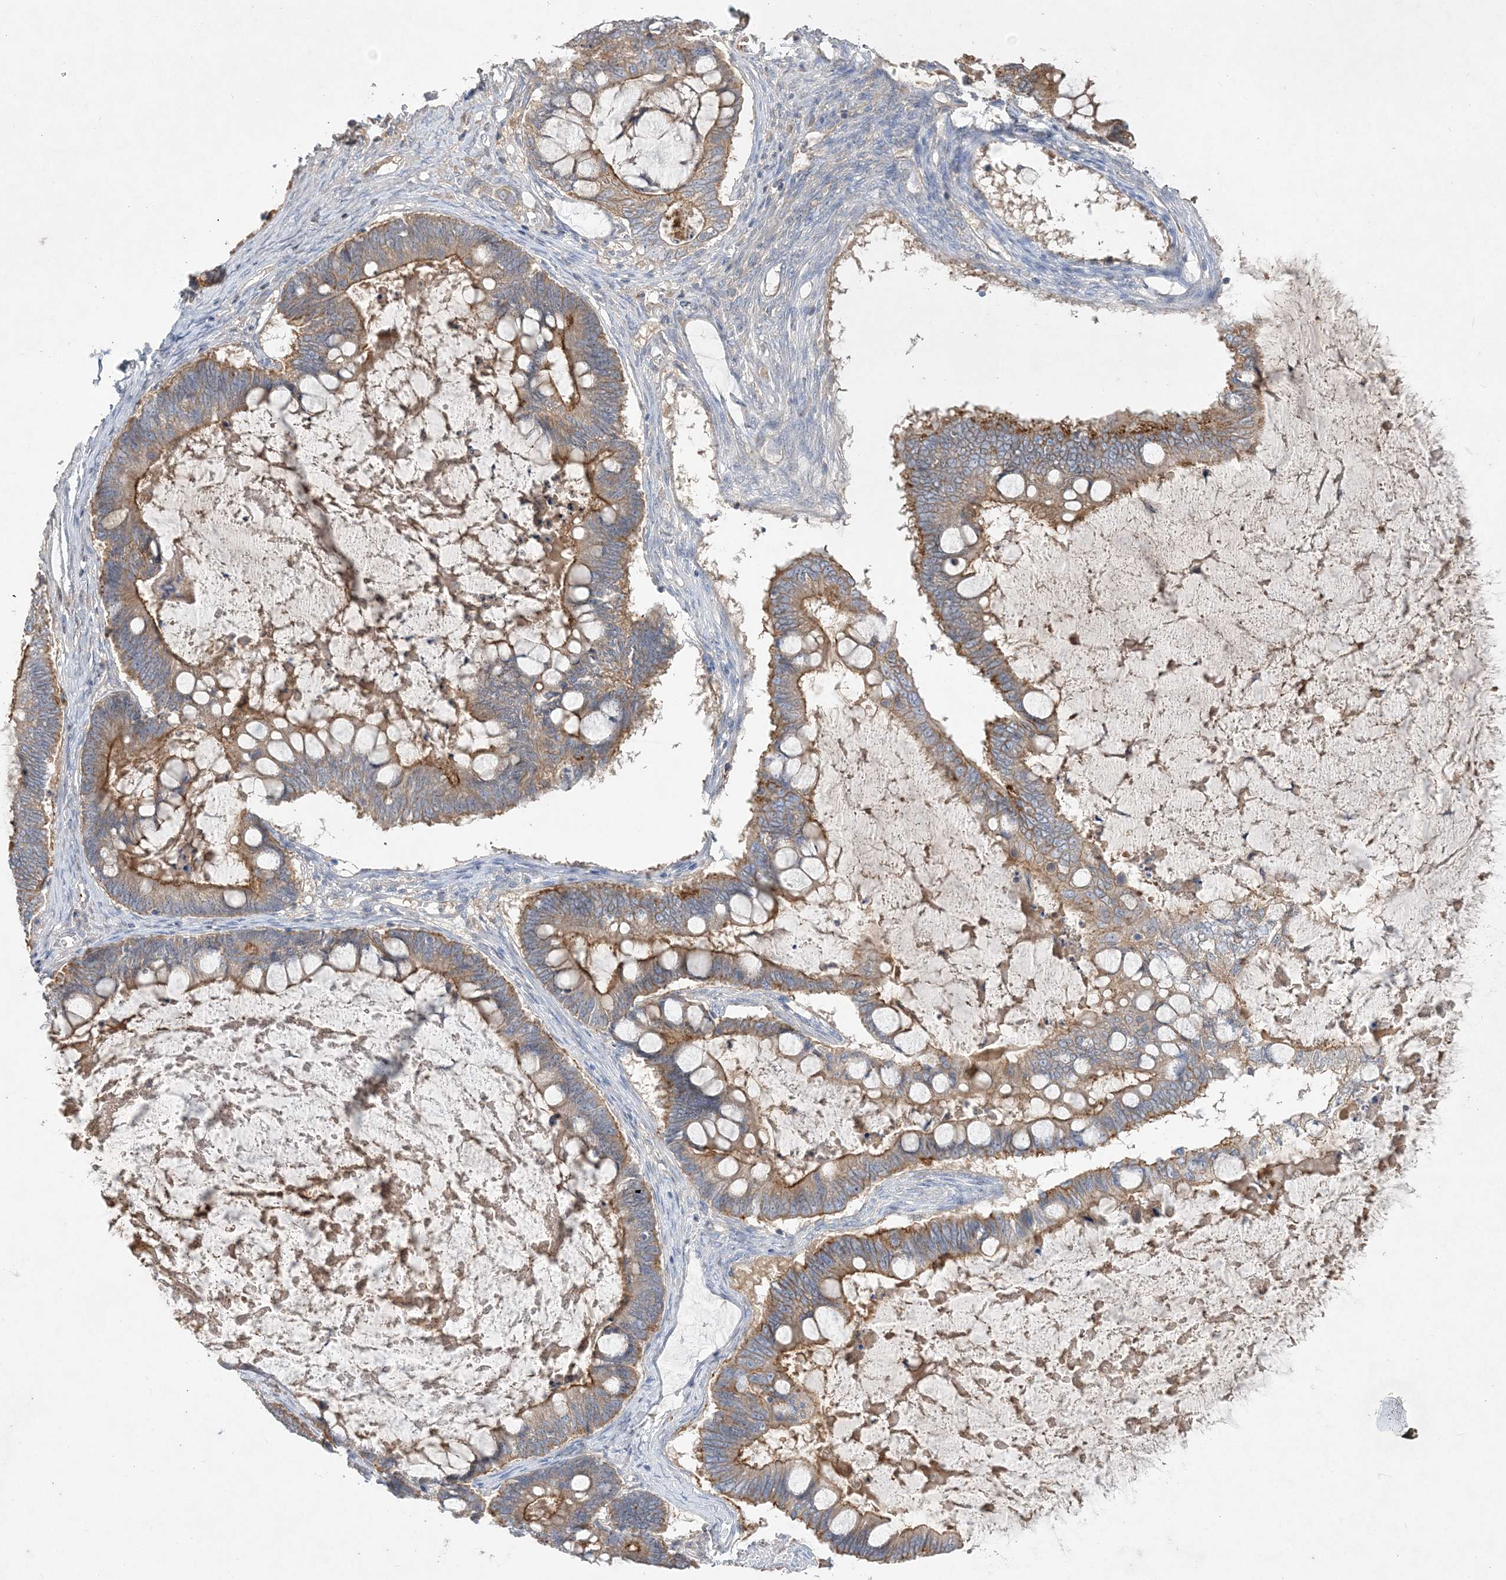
{"staining": {"intensity": "moderate", "quantity": ">75%", "location": "cytoplasmic/membranous"}, "tissue": "ovarian cancer", "cell_type": "Tumor cells", "image_type": "cancer", "snomed": [{"axis": "morphology", "description": "Cystadenocarcinoma, mucinous, NOS"}, {"axis": "topography", "description": "Ovary"}], "caption": "Moderate cytoplasmic/membranous expression is appreciated in about >75% of tumor cells in mucinous cystadenocarcinoma (ovarian). The protein of interest is shown in brown color, while the nuclei are stained blue.", "gene": "ADCK2", "patient": {"sex": "female", "age": 61}}